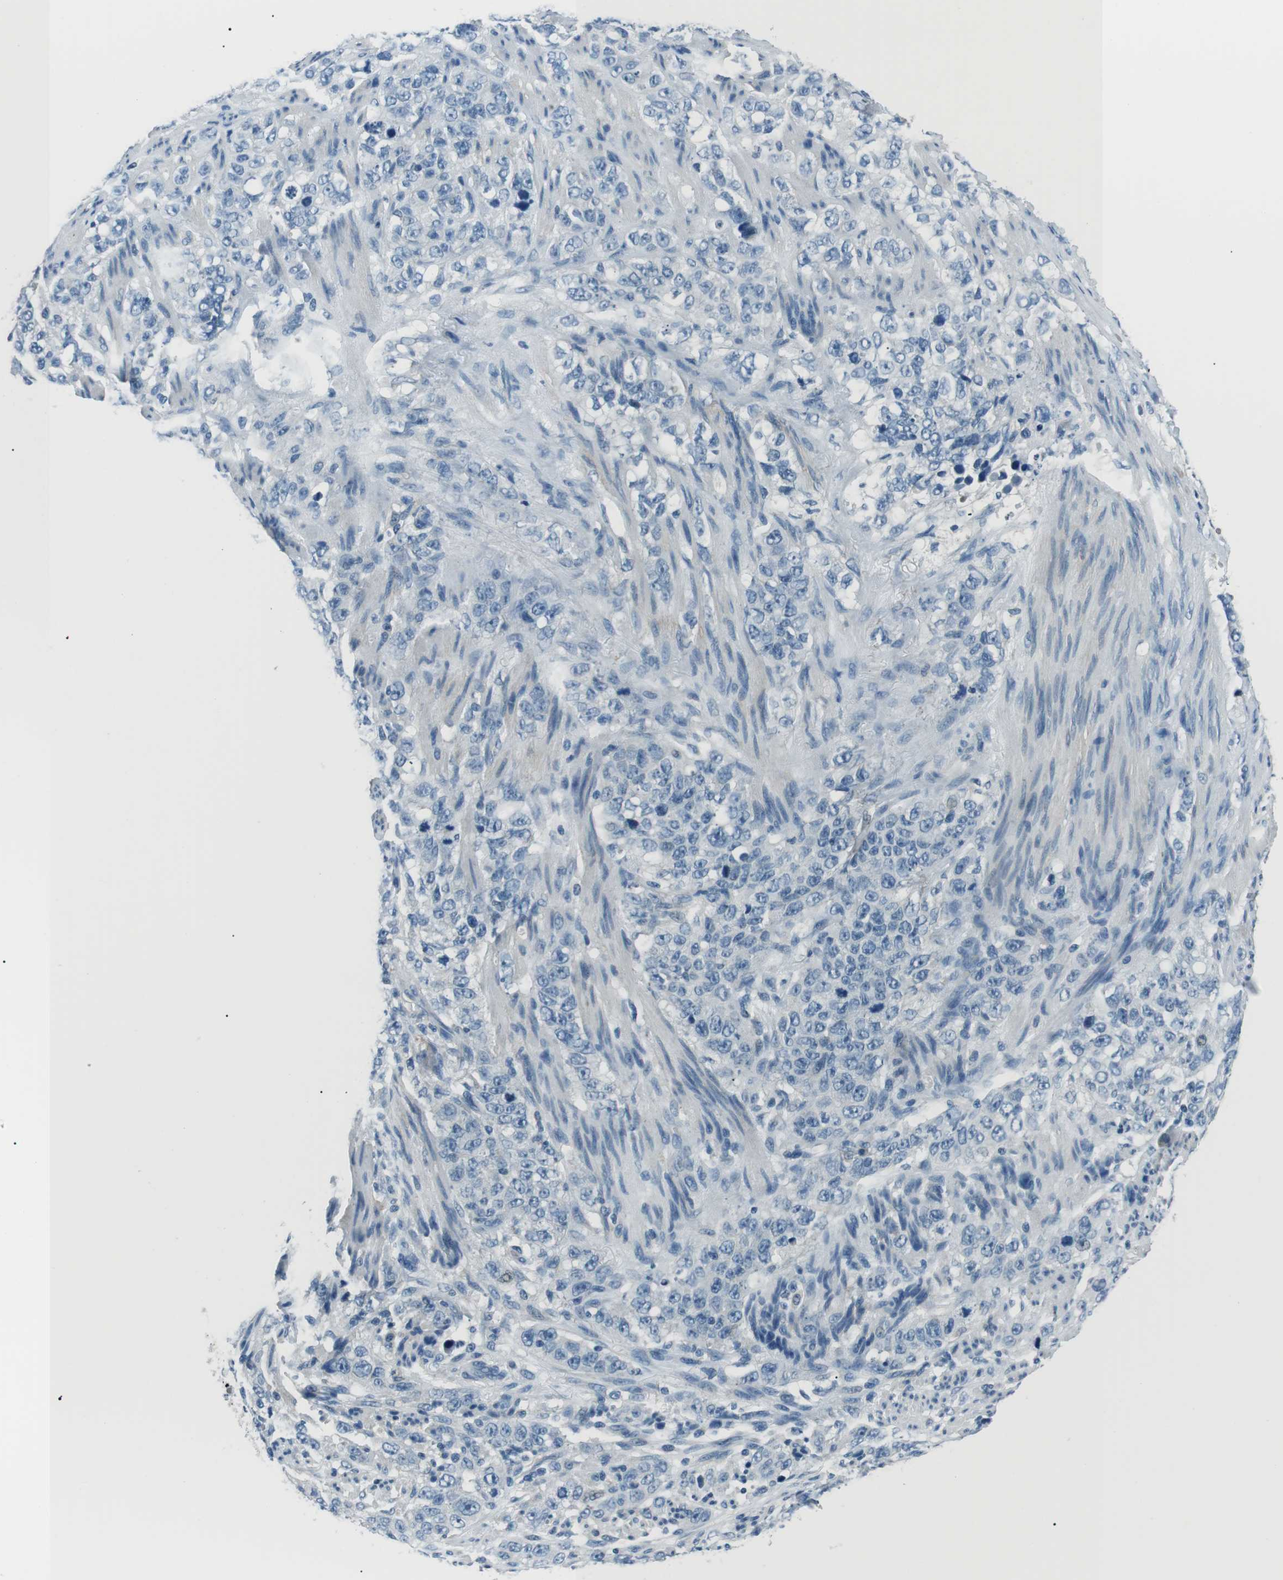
{"staining": {"intensity": "negative", "quantity": "none", "location": "none"}, "tissue": "stomach cancer", "cell_type": "Tumor cells", "image_type": "cancer", "snomed": [{"axis": "morphology", "description": "Adenocarcinoma, NOS"}, {"axis": "topography", "description": "Stomach"}], "caption": "The micrograph shows no staining of tumor cells in stomach cancer (adenocarcinoma). Nuclei are stained in blue.", "gene": "ST6GAL1", "patient": {"sex": "male", "age": 48}}